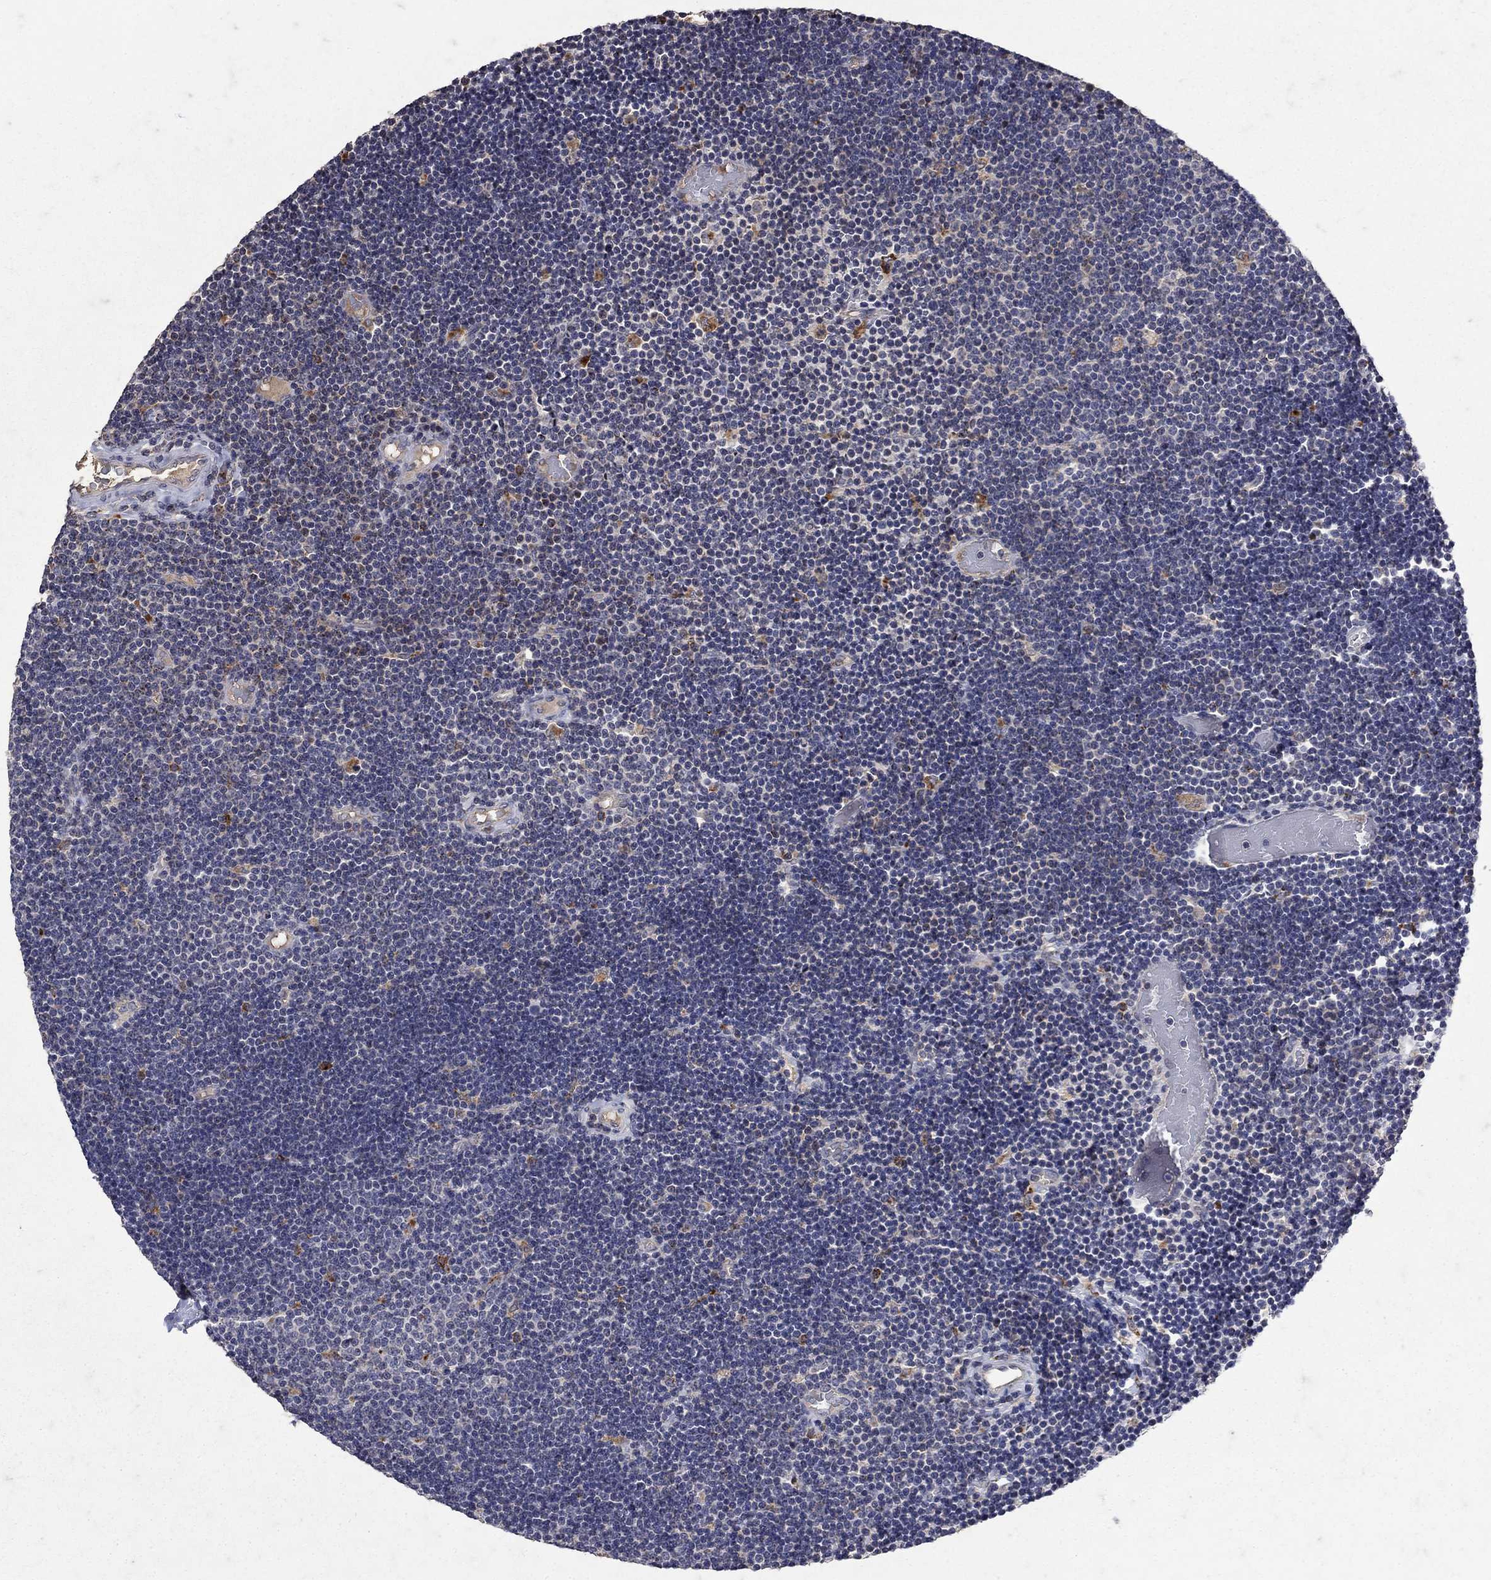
{"staining": {"intensity": "negative", "quantity": "none", "location": "none"}, "tissue": "lymphoma", "cell_type": "Tumor cells", "image_type": "cancer", "snomed": [{"axis": "morphology", "description": "Malignant lymphoma, non-Hodgkin's type, Low grade"}, {"axis": "topography", "description": "Brain"}], "caption": "Micrograph shows no significant protein expression in tumor cells of malignant lymphoma, non-Hodgkin's type (low-grade). (Immunohistochemistry, brightfield microscopy, high magnification).", "gene": "NPC2", "patient": {"sex": "female", "age": 66}}